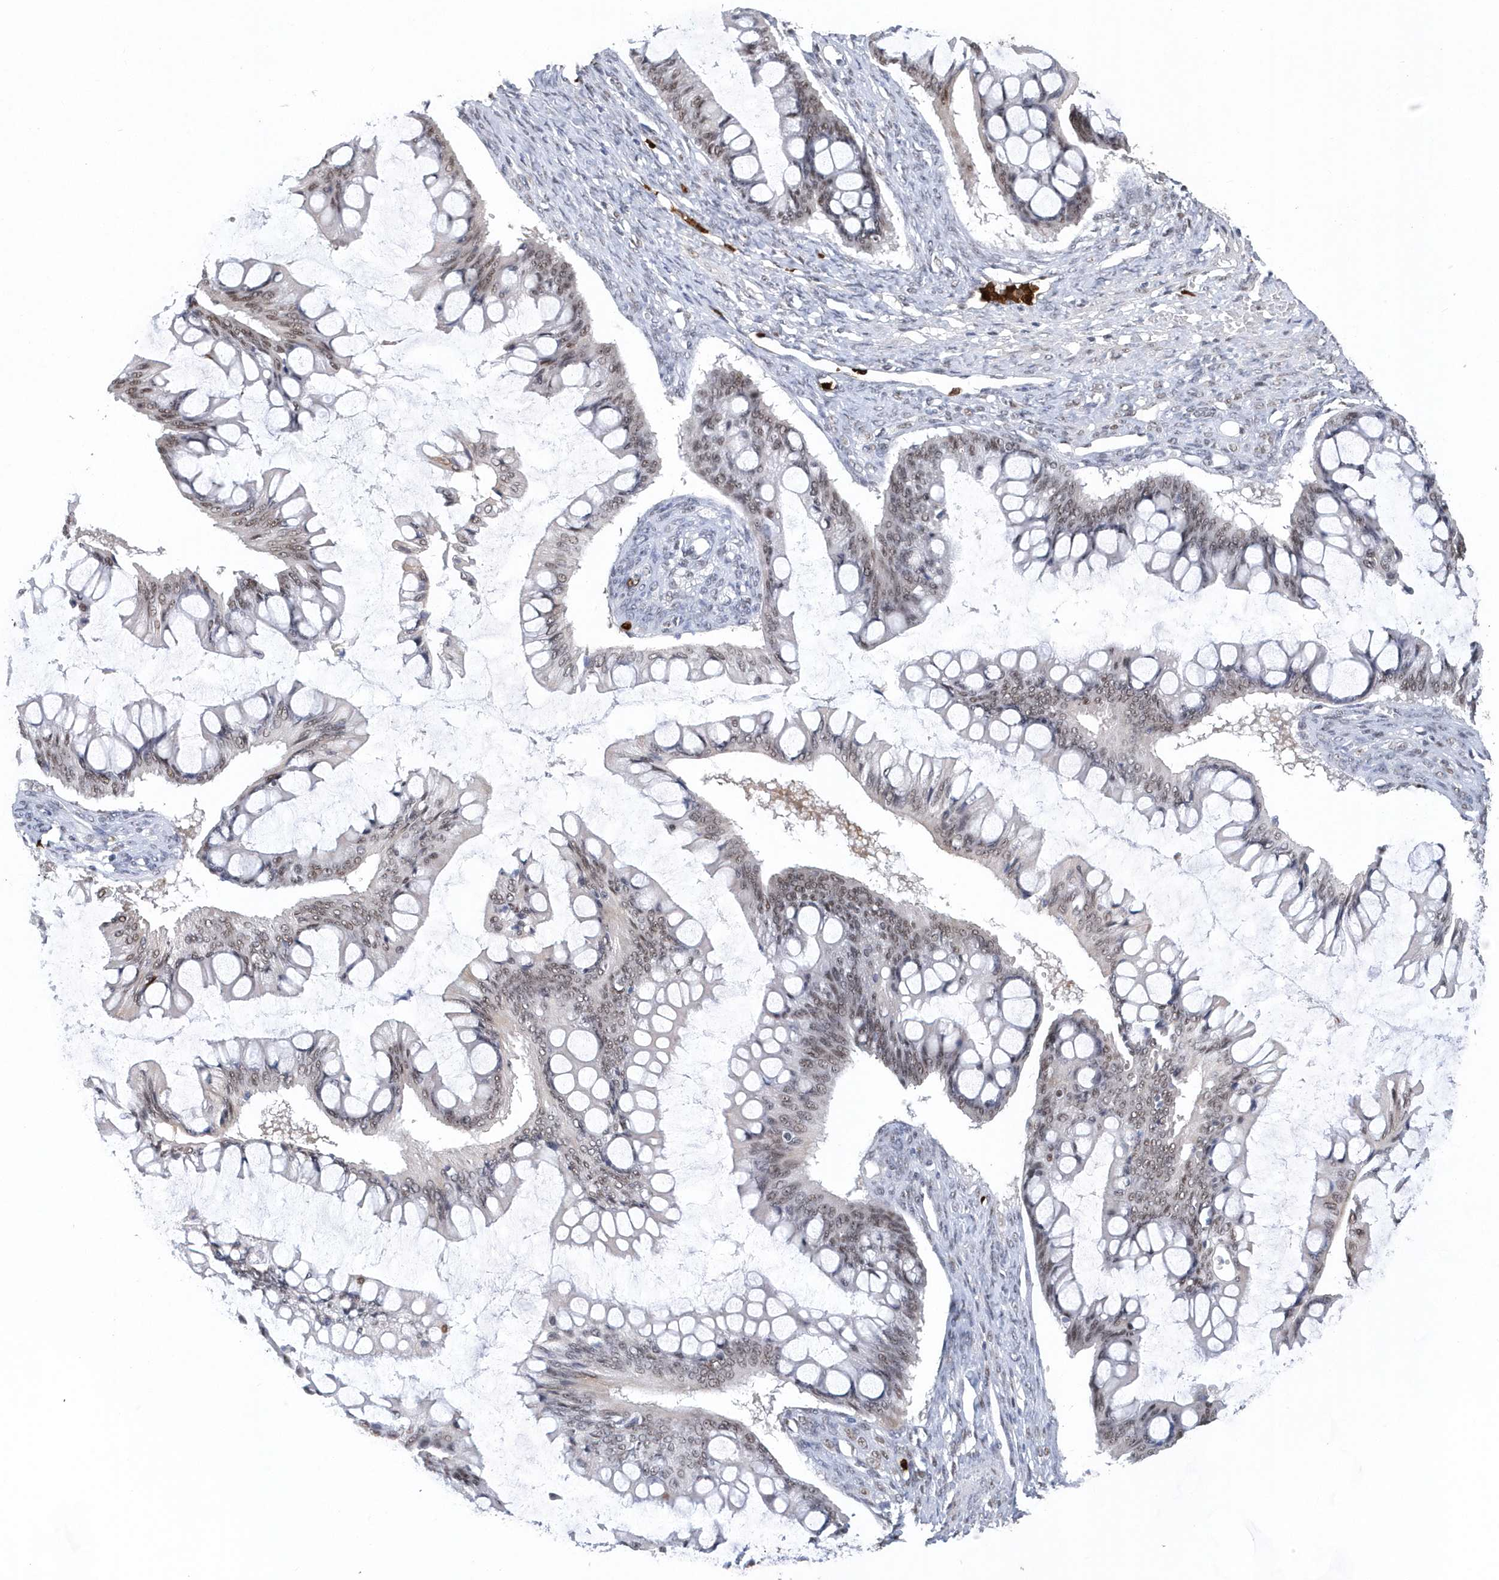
{"staining": {"intensity": "weak", "quantity": ">75%", "location": "nuclear"}, "tissue": "ovarian cancer", "cell_type": "Tumor cells", "image_type": "cancer", "snomed": [{"axis": "morphology", "description": "Cystadenocarcinoma, mucinous, NOS"}, {"axis": "topography", "description": "Ovary"}], "caption": "Ovarian cancer stained with immunohistochemistry reveals weak nuclear positivity in about >75% of tumor cells.", "gene": "RPP30", "patient": {"sex": "female", "age": 73}}